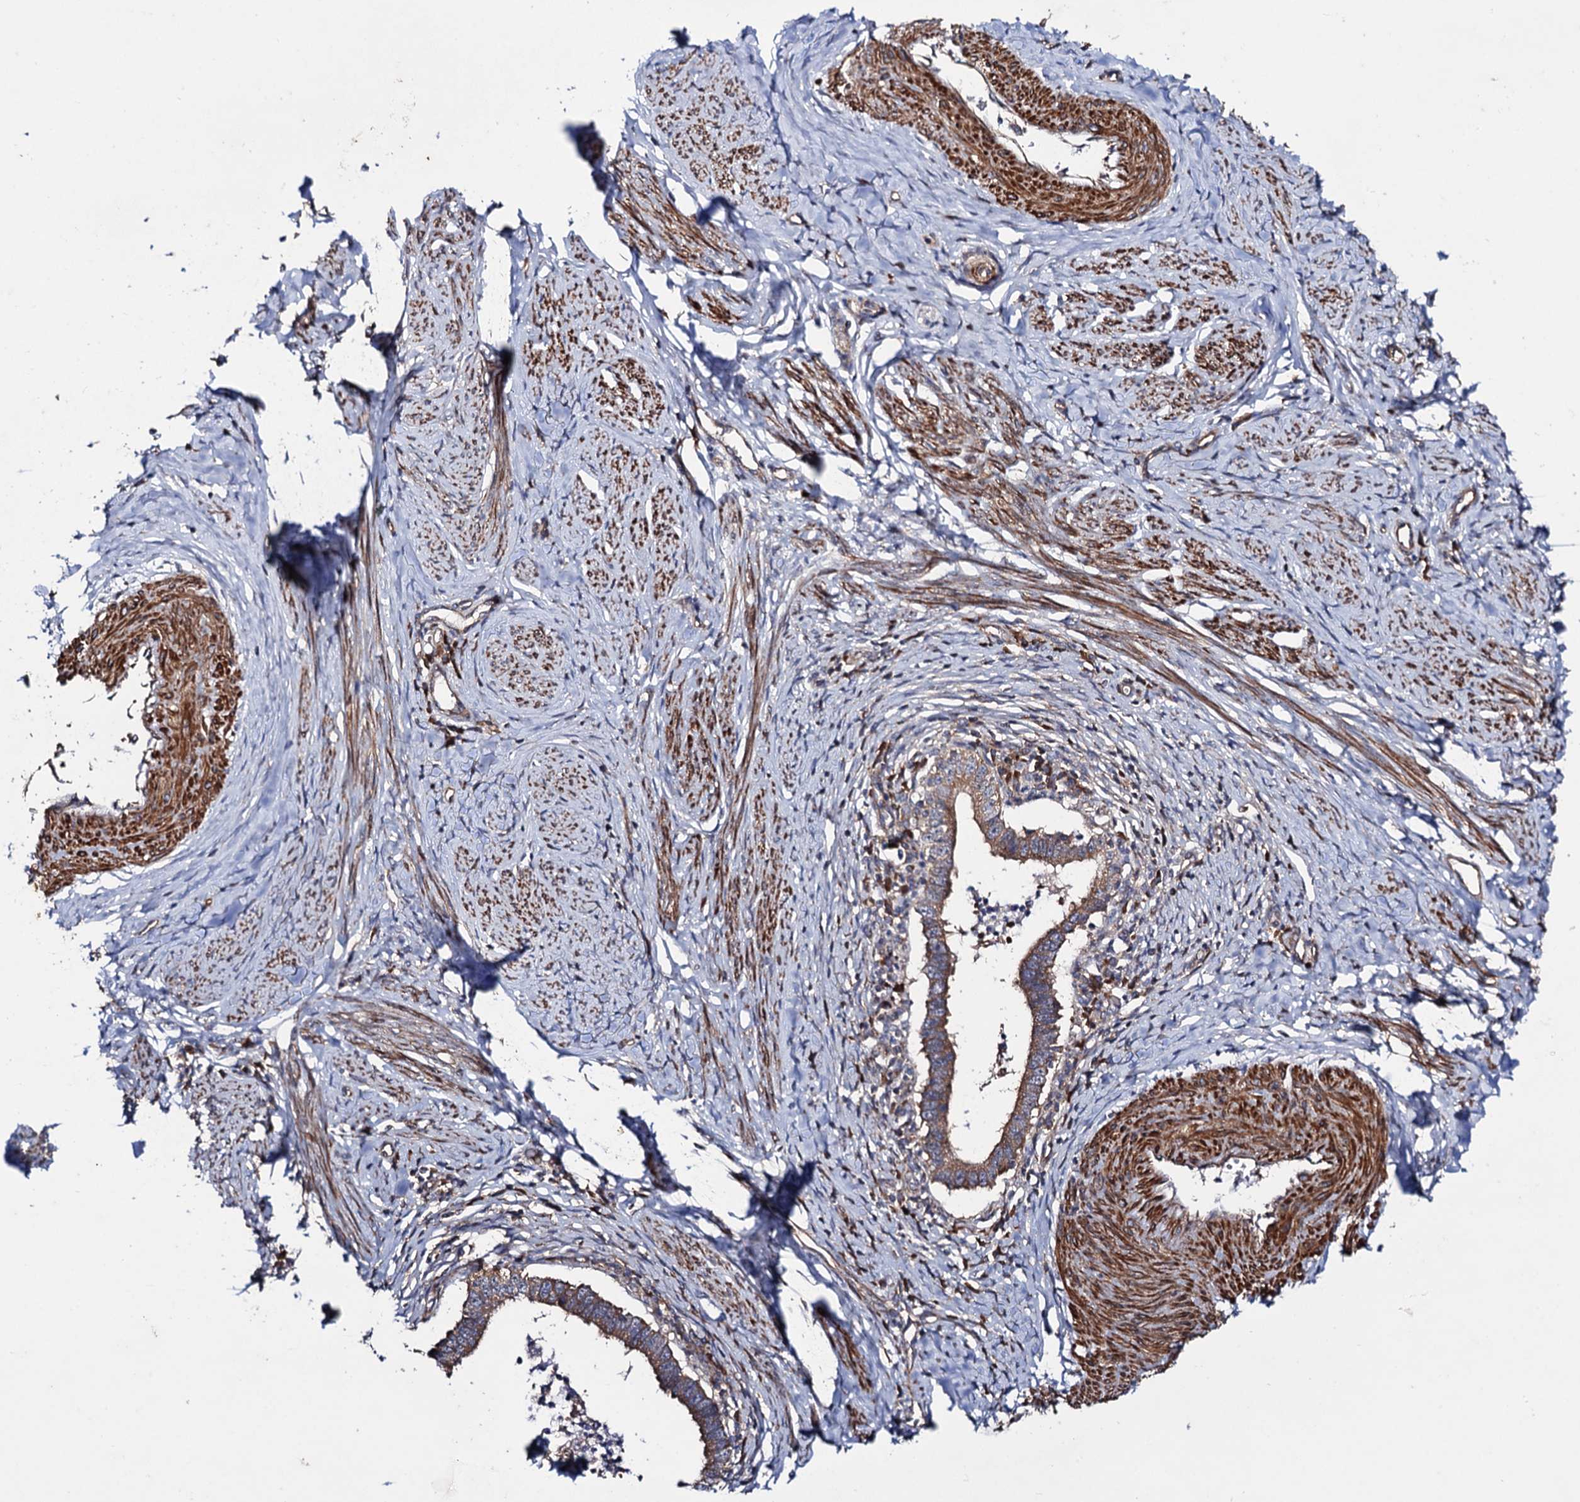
{"staining": {"intensity": "strong", "quantity": ">75%", "location": "cytoplasmic/membranous"}, "tissue": "cervical cancer", "cell_type": "Tumor cells", "image_type": "cancer", "snomed": [{"axis": "morphology", "description": "Adenocarcinoma, NOS"}, {"axis": "topography", "description": "Cervix"}], "caption": "Immunohistochemical staining of adenocarcinoma (cervical) exhibits high levels of strong cytoplasmic/membranous protein positivity in about >75% of tumor cells.", "gene": "DYDC1", "patient": {"sex": "female", "age": 36}}